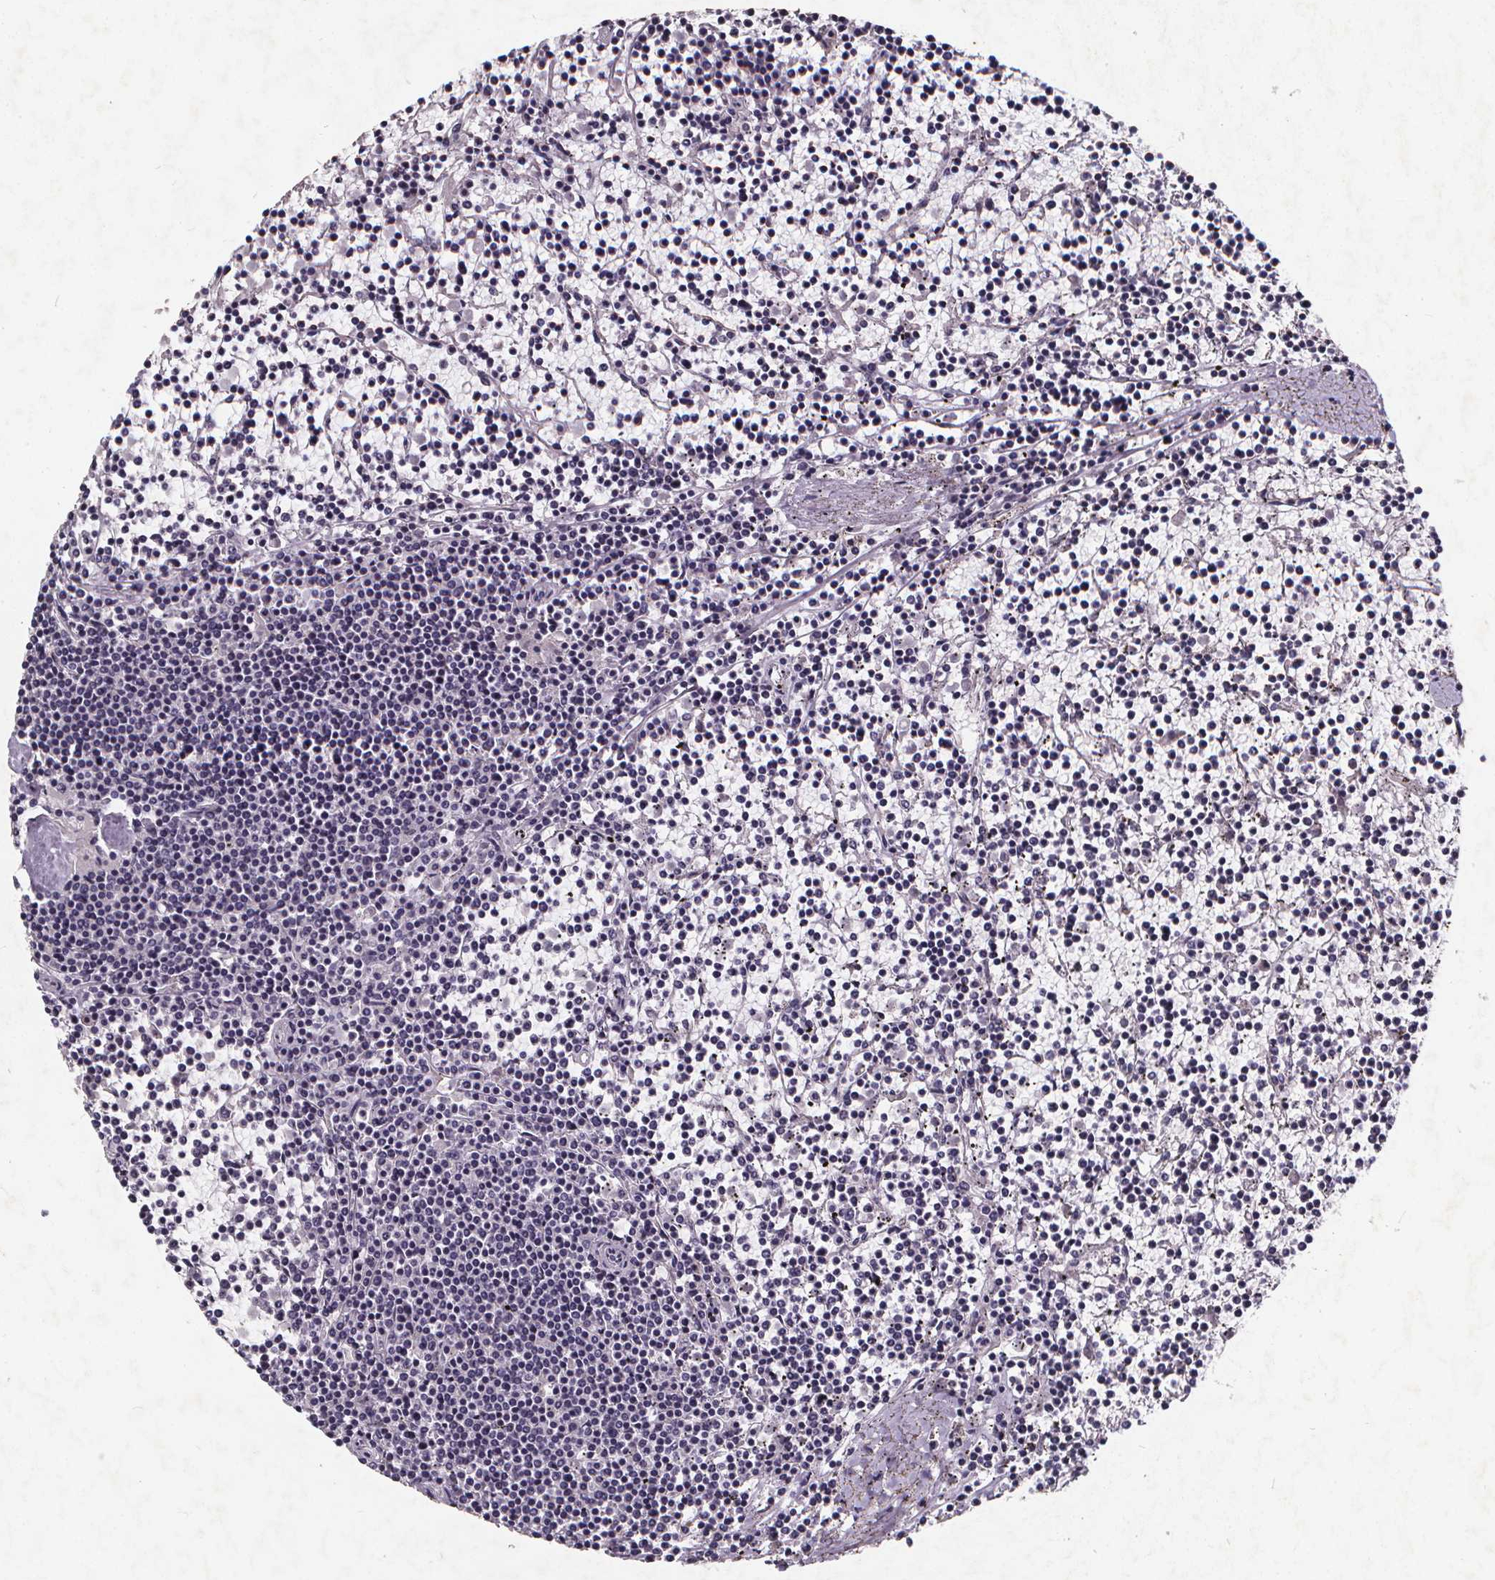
{"staining": {"intensity": "negative", "quantity": "none", "location": "none"}, "tissue": "lymphoma", "cell_type": "Tumor cells", "image_type": "cancer", "snomed": [{"axis": "morphology", "description": "Malignant lymphoma, non-Hodgkin's type, Low grade"}, {"axis": "topography", "description": "Spleen"}], "caption": "Tumor cells are negative for brown protein staining in low-grade malignant lymphoma, non-Hodgkin's type.", "gene": "TSPAN14", "patient": {"sex": "female", "age": 19}}